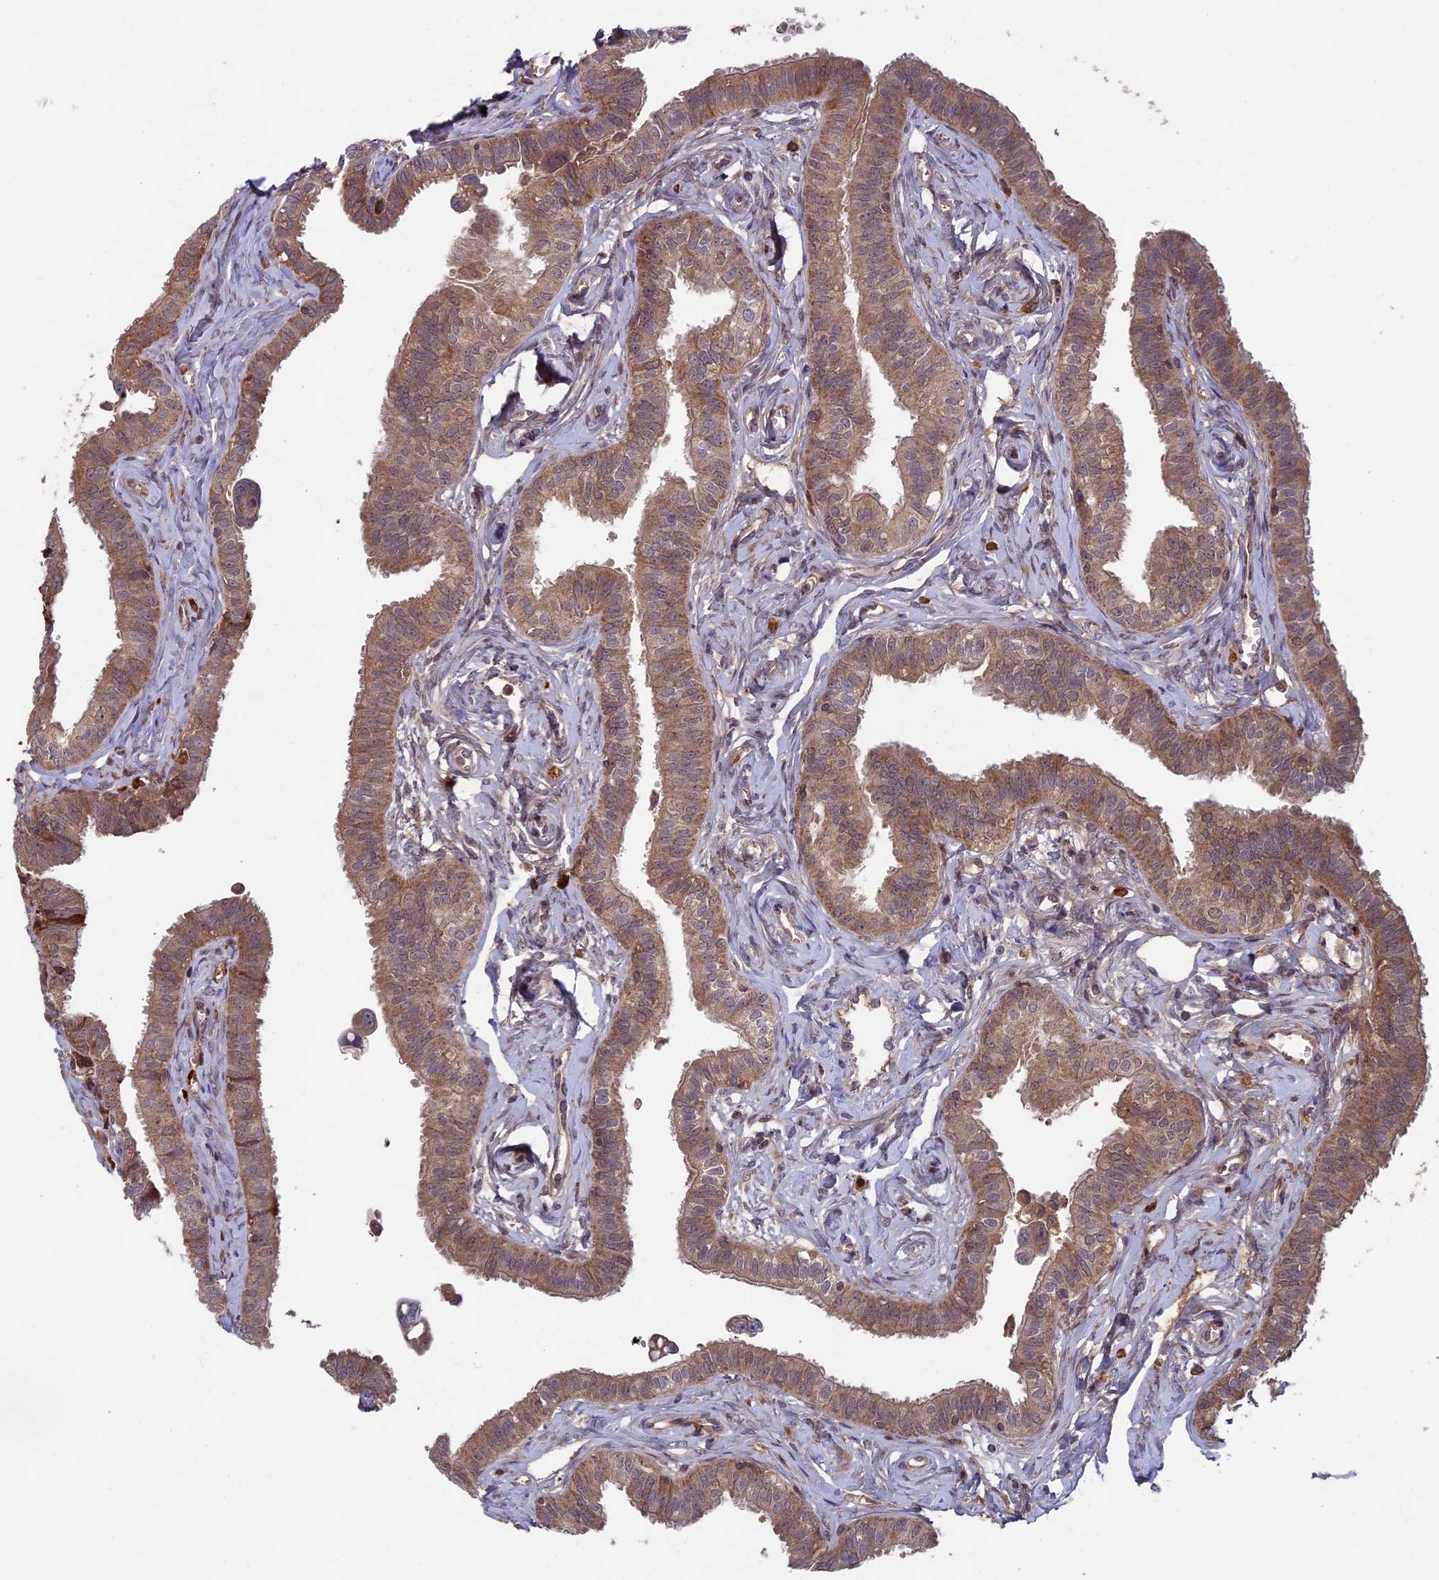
{"staining": {"intensity": "moderate", "quantity": ">75%", "location": "cytoplasmic/membranous"}, "tissue": "fallopian tube", "cell_type": "Glandular cells", "image_type": "normal", "snomed": [{"axis": "morphology", "description": "Normal tissue, NOS"}, {"axis": "morphology", "description": "Carcinoma, NOS"}, {"axis": "topography", "description": "Fallopian tube"}, {"axis": "topography", "description": "Ovary"}], "caption": "Immunohistochemistry (IHC) (DAB) staining of normal human fallopian tube displays moderate cytoplasmic/membranous protein expression in approximately >75% of glandular cells.", "gene": "RCCD1", "patient": {"sex": "female", "age": 59}}